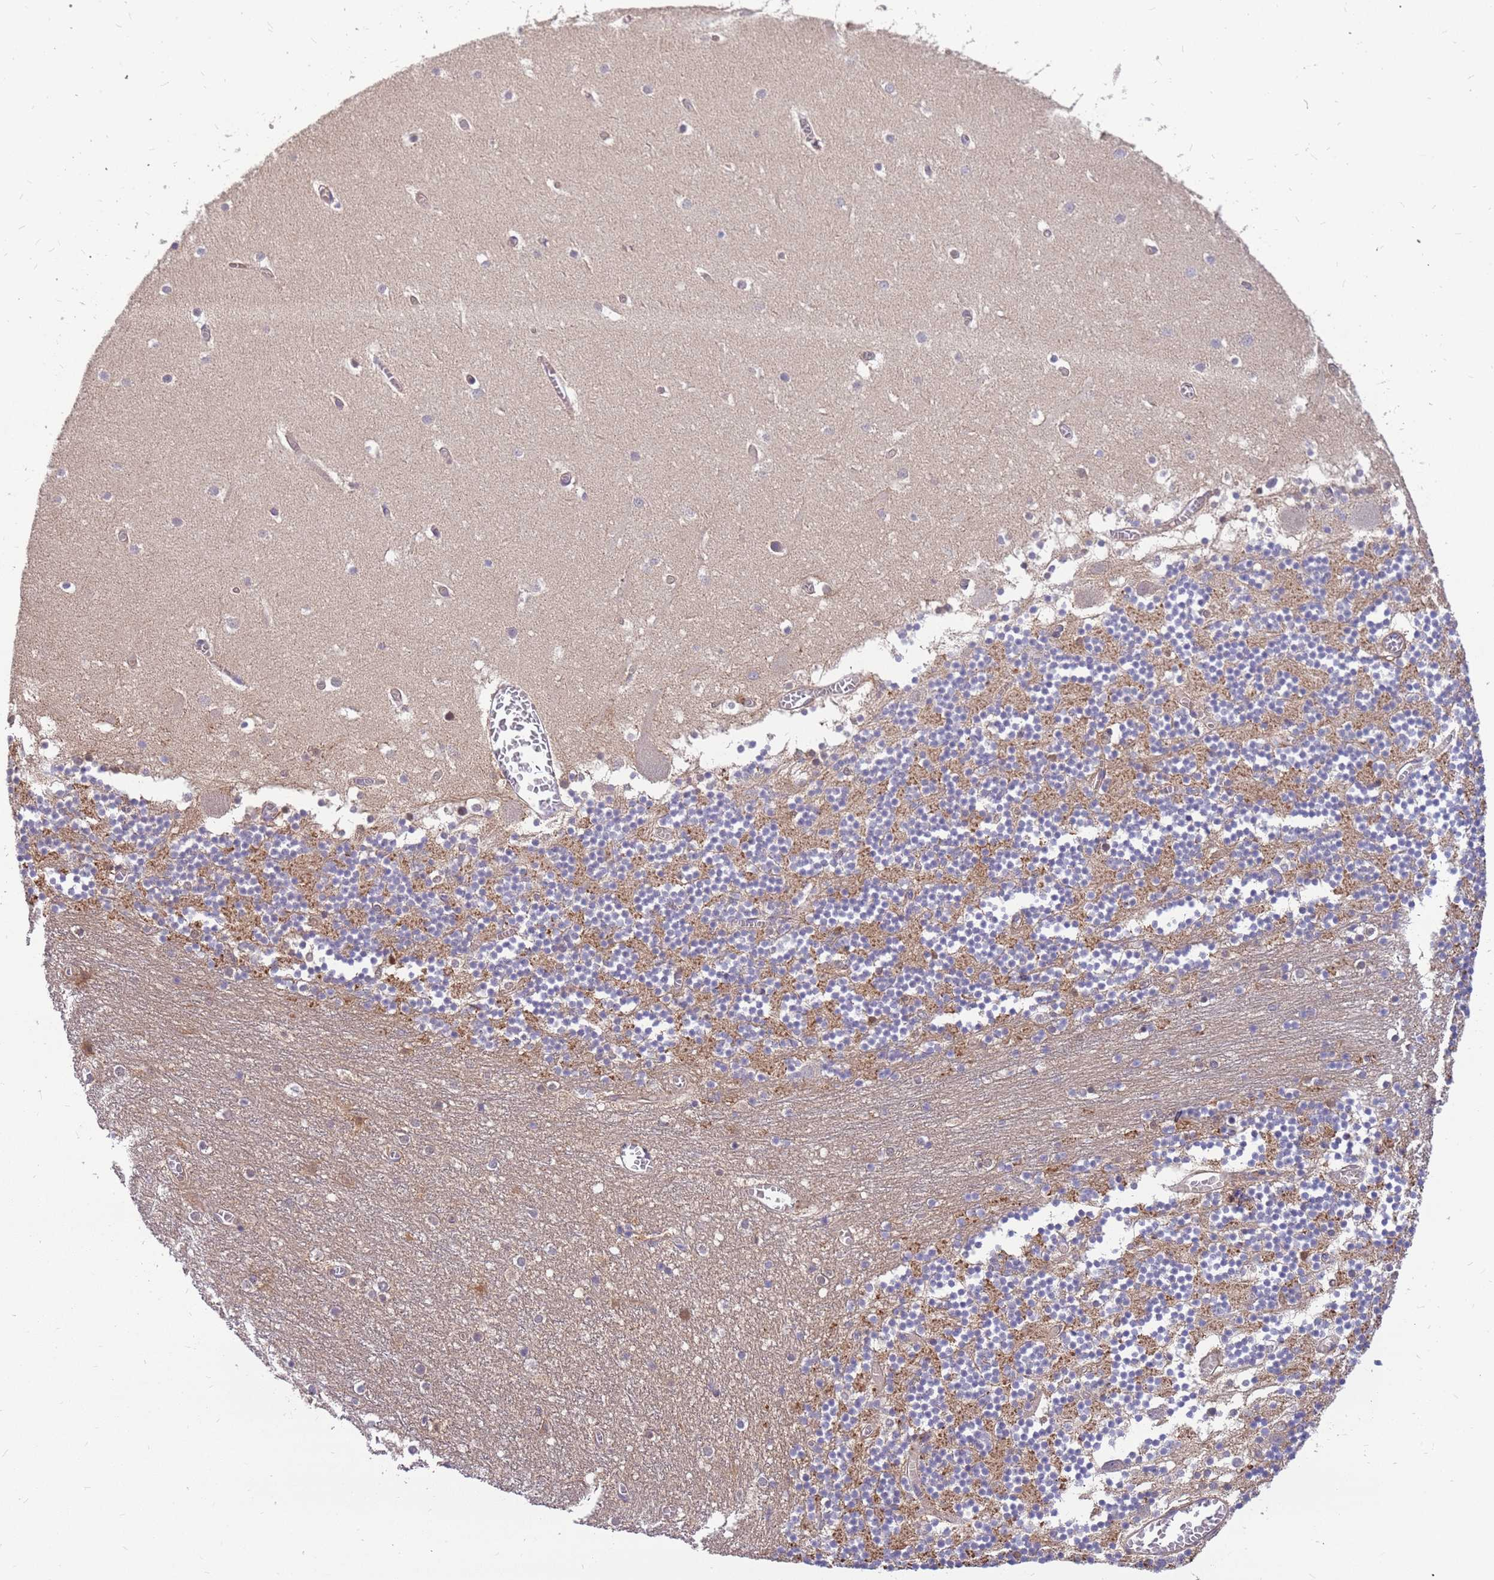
{"staining": {"intensity": "negative", "quantity": "none", "location": "none"}, "tissue": "cerebellum", "cell_type": "Cells in granular layer", "image_type": "normal", "snomed": [{"axis": "morphology", "description": "Normal tissue, NOS"}, {"axis": "topography", "description": "Cerebellum"}], "caption": "This is an immunohistochemistry photomicrograph of benign cerebellum. There is no positivity in cells in granular layer.", "gene": "MVD", "patient": {"sex": "female", "age": 28}}